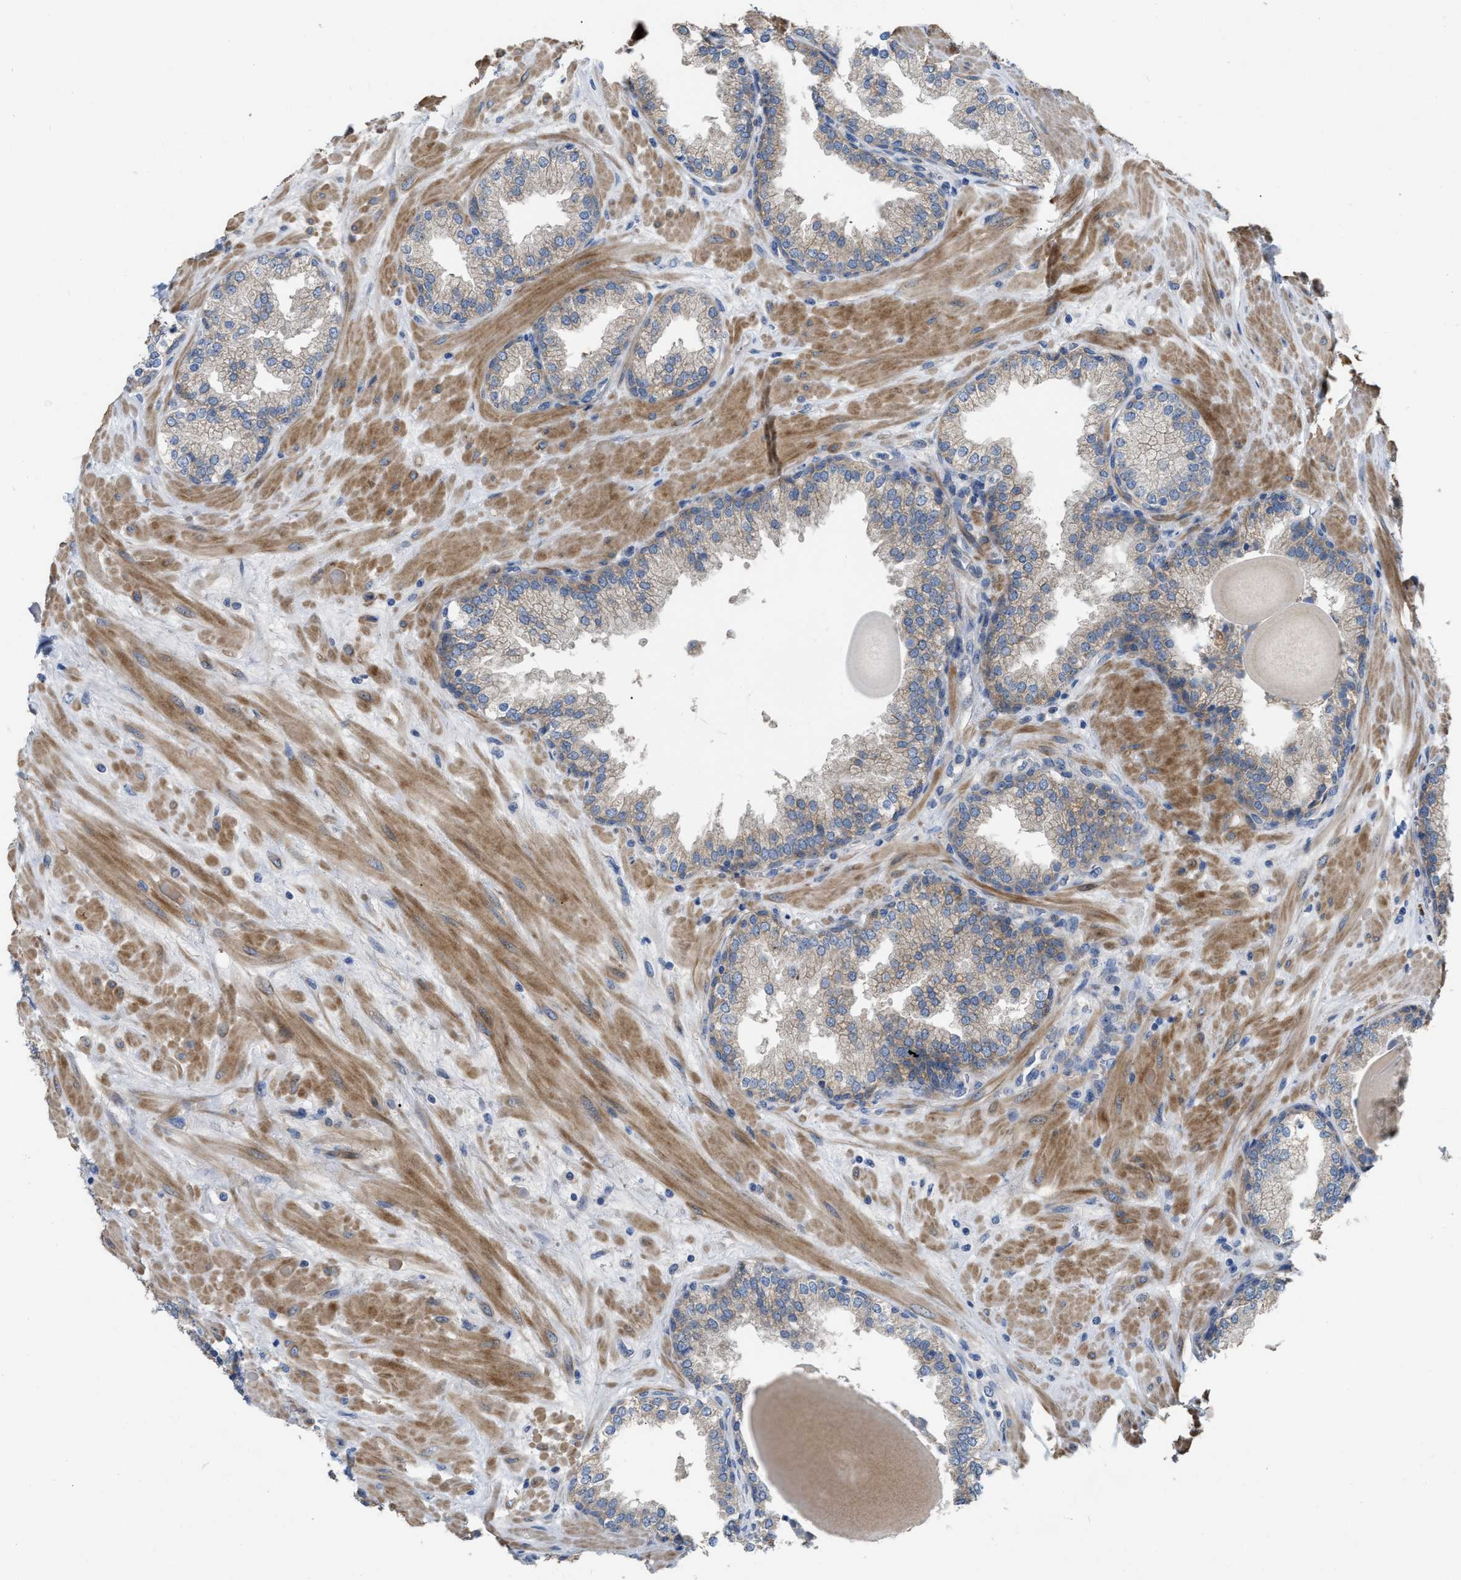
{"staining": {"intensity": "weak", "quantity": "<25%", "location": "cytoplasmic/membranous"}, "tissue": "prostate", "cell_type": "Glandular cells", "image_type": "normal", "snomed": [{"axis": "morphology", "description": "Normal tissue, NOS"}, {"axis": "topography", "description": "Prostate"}], "caption": "Normal prostate was stained to show a protein in brown. There is no significant expression in glandular cells.", "gene": "DHX58", "patient": {"sex": "male", "age": 51}}